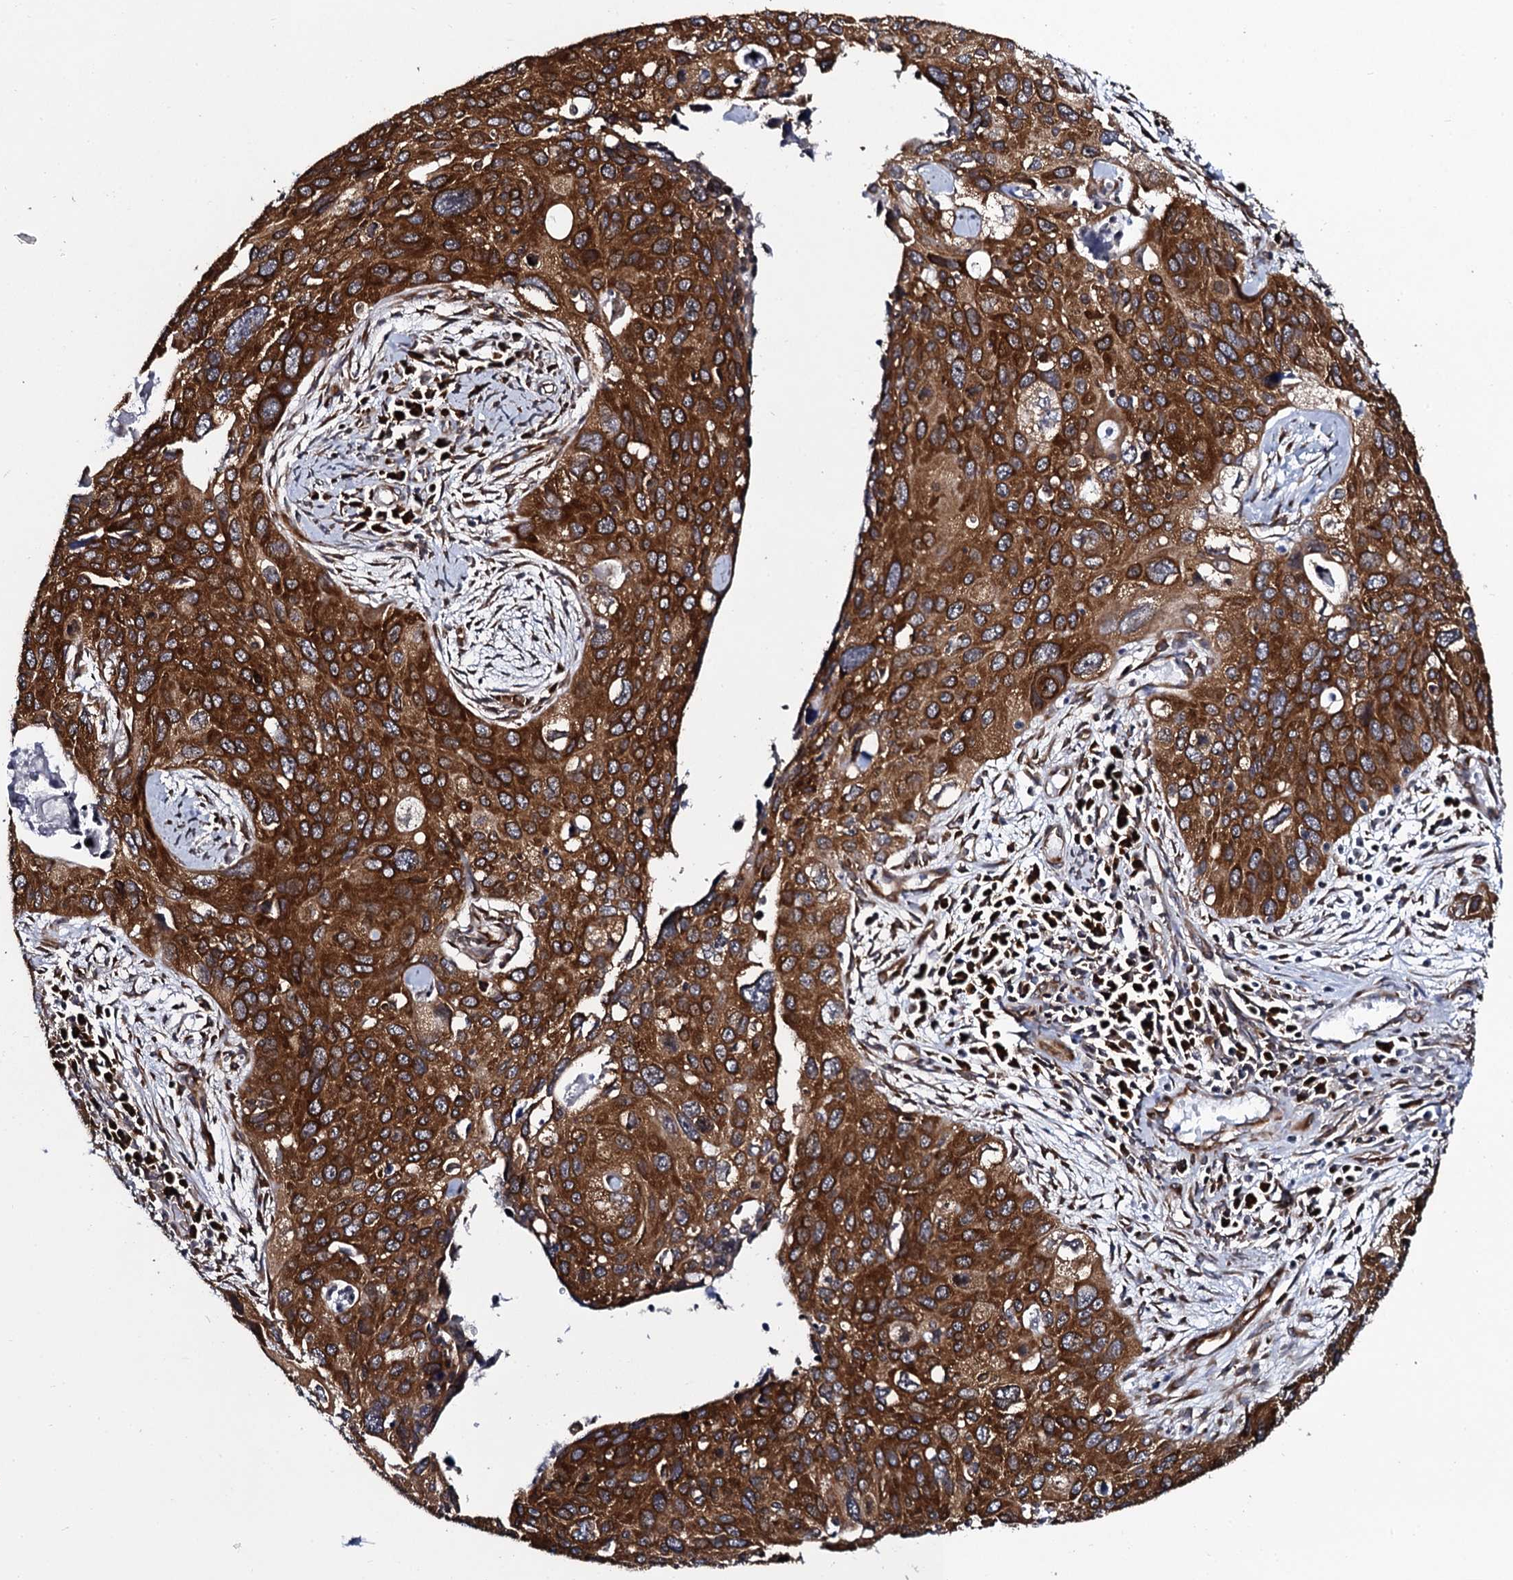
{"staining": {"intensity": "strong", "quantity": ">75%", "location": "cytoplasmic/membranous"}, "tissue": "cervical cancer", "cell_type": "Tumor cells", "image_type": "cancer", "snomed": [{"axis": "morphology", "description": "Squamous cell carcinoma, NOS"}, {"axis": "topography", "description": "Cervix"}], "caption": "Immunohistochemical staining of cervical cancer reveals high levels of strong cytoplasmic/membranous protein staining in about >75% of tumor cells. (Brightfield microscopy of DAB IHC at high magnification).", "gene": "SPTY2D1", "patient": {"sex": "female", "age": 55}}